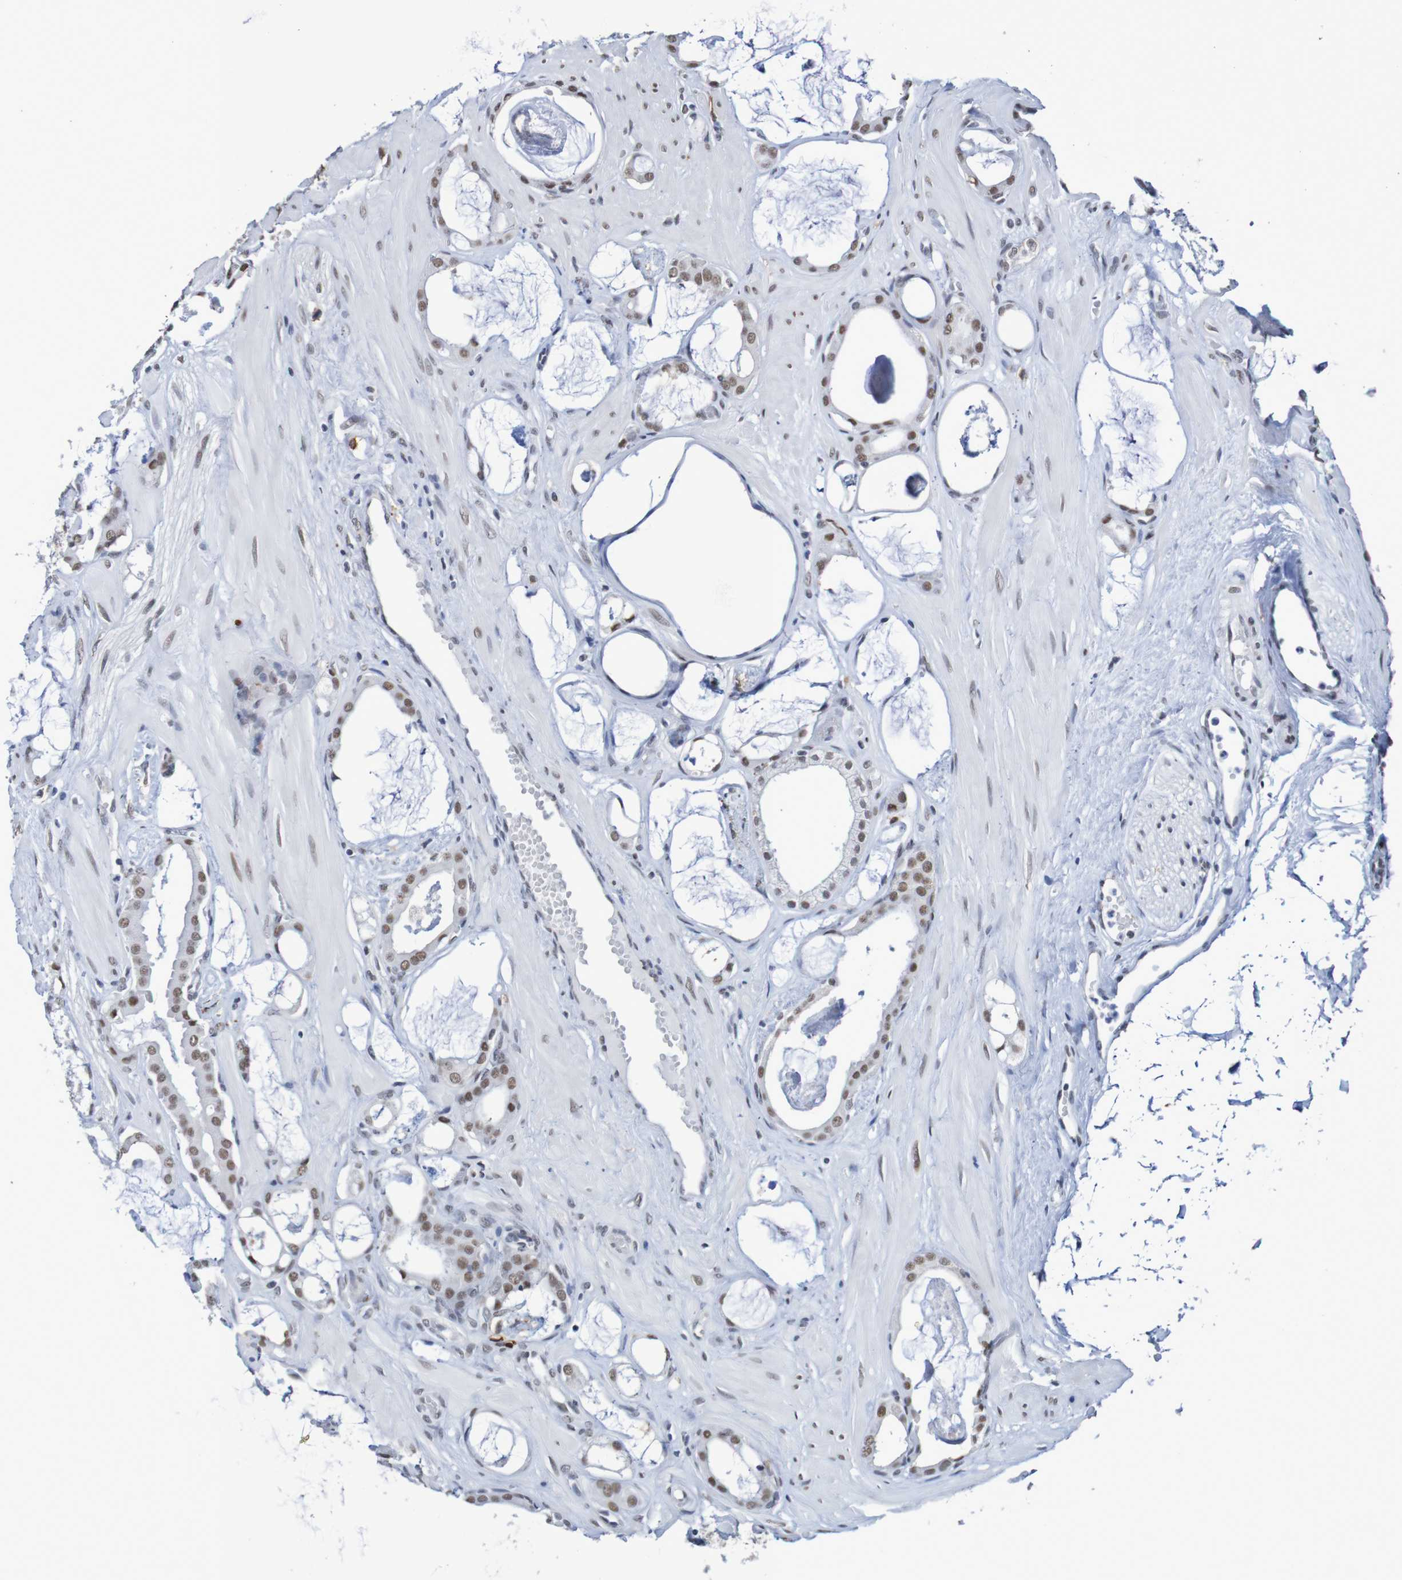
{"staining": {"intensity": "moderate", "quantity": ">75%", "location": "nuclear"}, "tissue": "prostate cancer", "cell_type": "Tumor cells", "image_type": "cancer", "snomed": [{"axis": "morphology", "description": "Adenocarcinoma, Low grade"}, {"axis": "topography", "description": "Prostate"}], "caption": "Human prostate cancer stained with a brown dye displays moderate nuclear positive positivity in approximately >75% of tumor cells.", "gene": "MRTFB", "patient": {"sex": "male", "age": 53}}